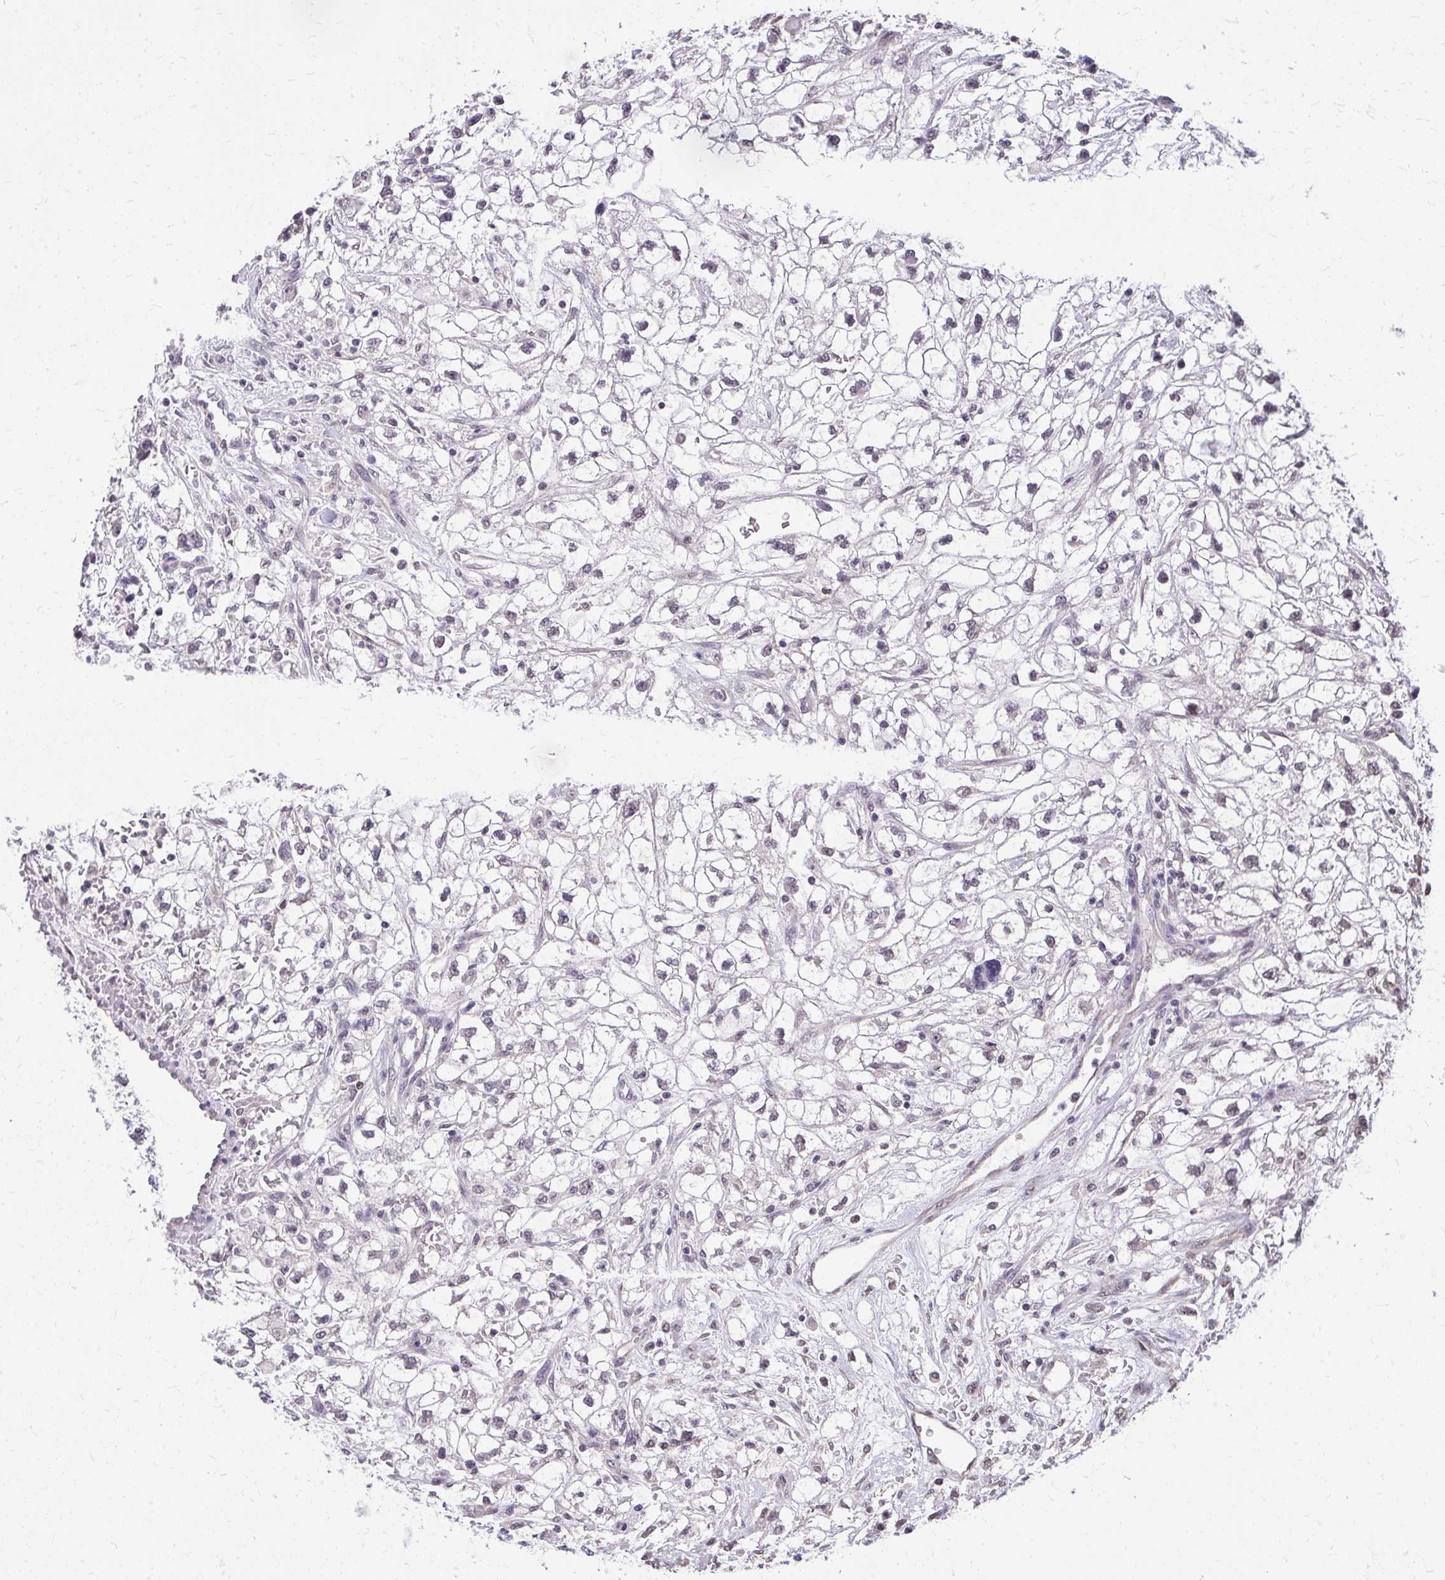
{"staining": {"intensity": "negative", "quantity": "none", "location": "none"}, "tissue": "renal cancer", "cell_type": "Tumor cells", "image_type": "cancer", "snomed": [{"axis": "morphology", "description": "Adenocarcinoma, NOS"}, {"axis": "topography", "description": "Kidney"}], "caption": "Tumor cells show no significant expression in renal cancer. (Brightfield microscopy of DAB IHC at high magnification).", "gene": "AKAP5", "patient": {"sex": "male", "age": 59}}